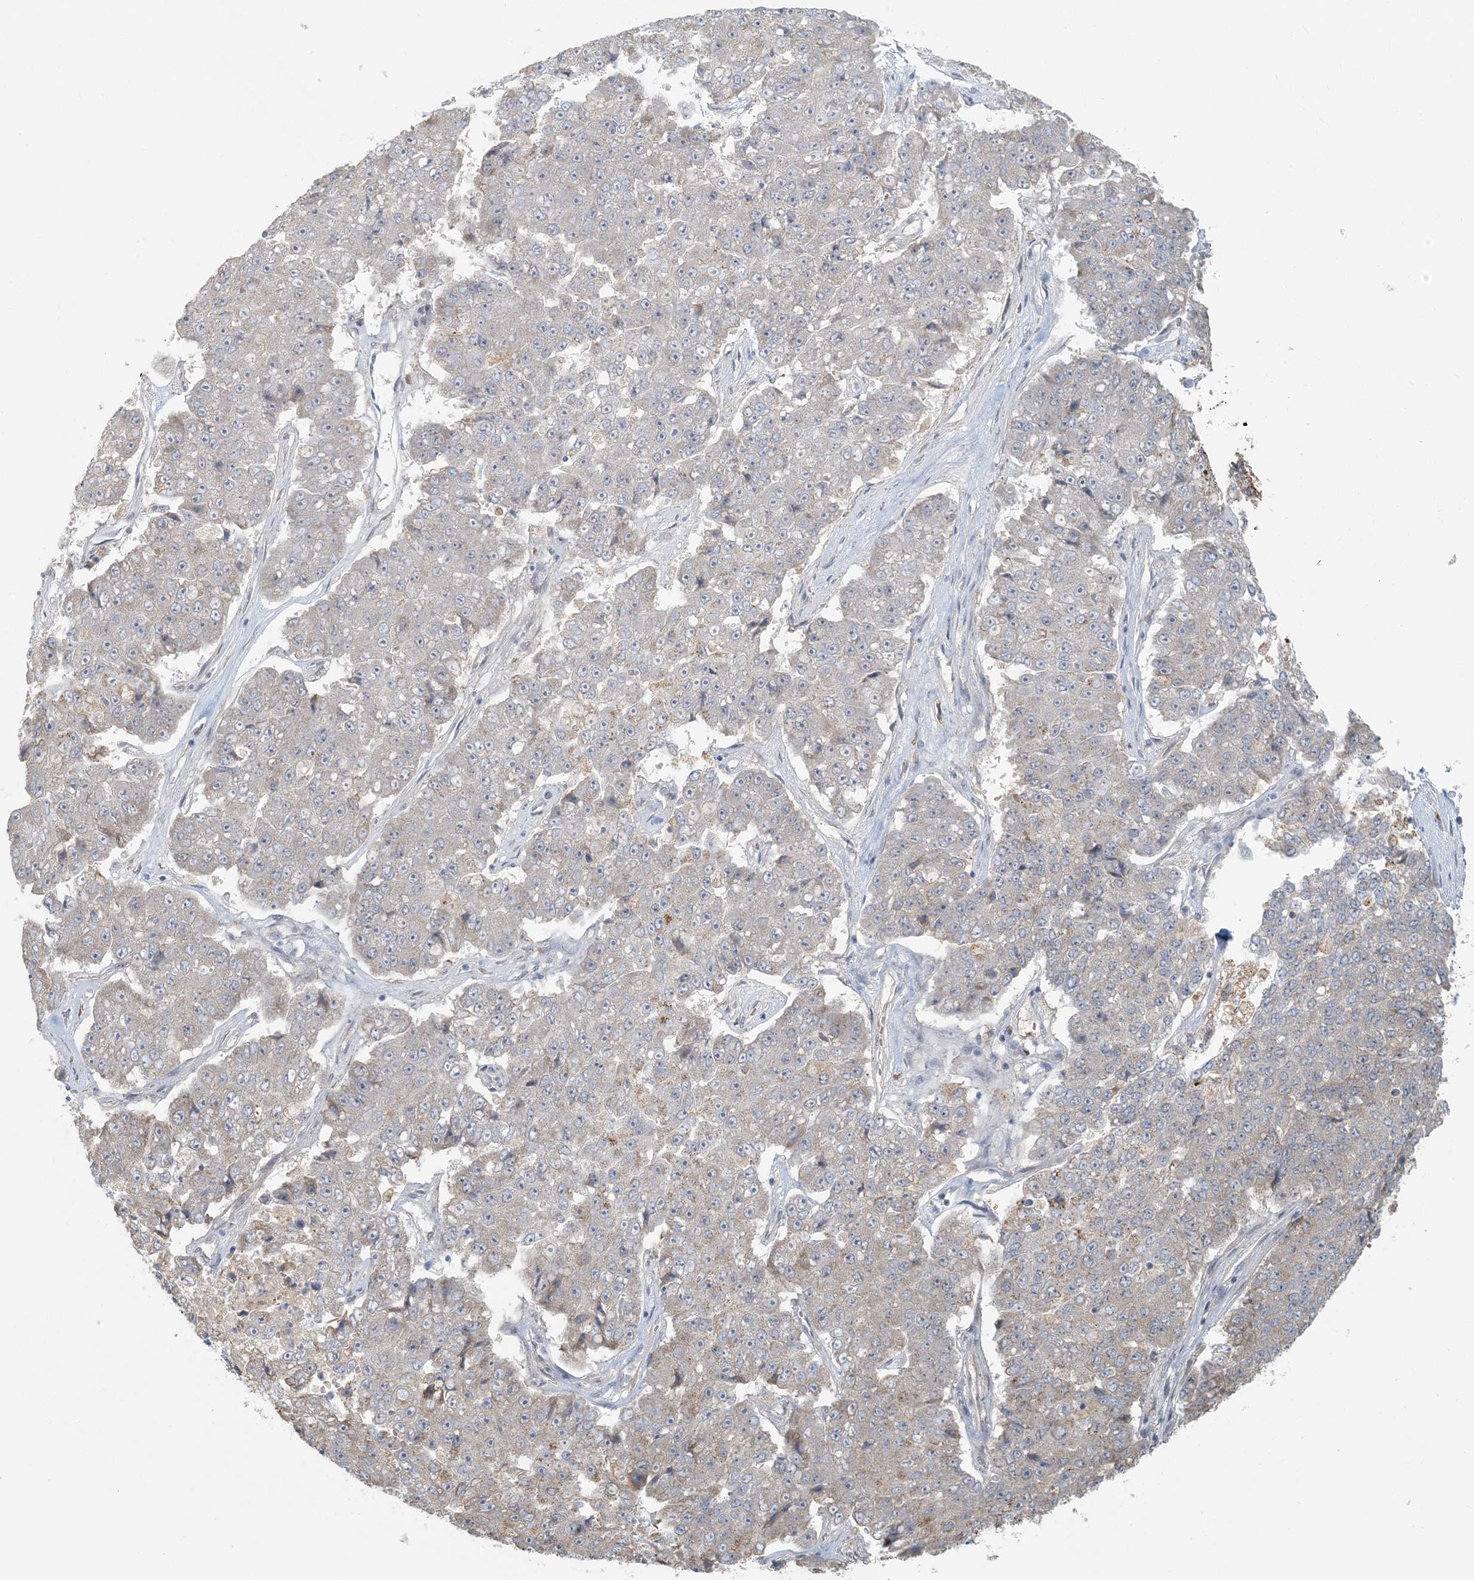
{"staining": {"intensity": "negative", "quantity": "none", "location": "none"}, "tissue": "pancreatic cancer", "cell_type": "Tumor cells", "image_type": "cancer", "snomed": [{"axis": "morphology", "description": "Adenocarcinoma, NOS"}, {"axis": "topography", "description": "Pancreas"}], "caption": "Pancreatic cancer was stained to show a protein in brown. There is no significant positivity in tumor cells.", "gene": "HACL1", "patient": {"sex": "male", "age": 50}}